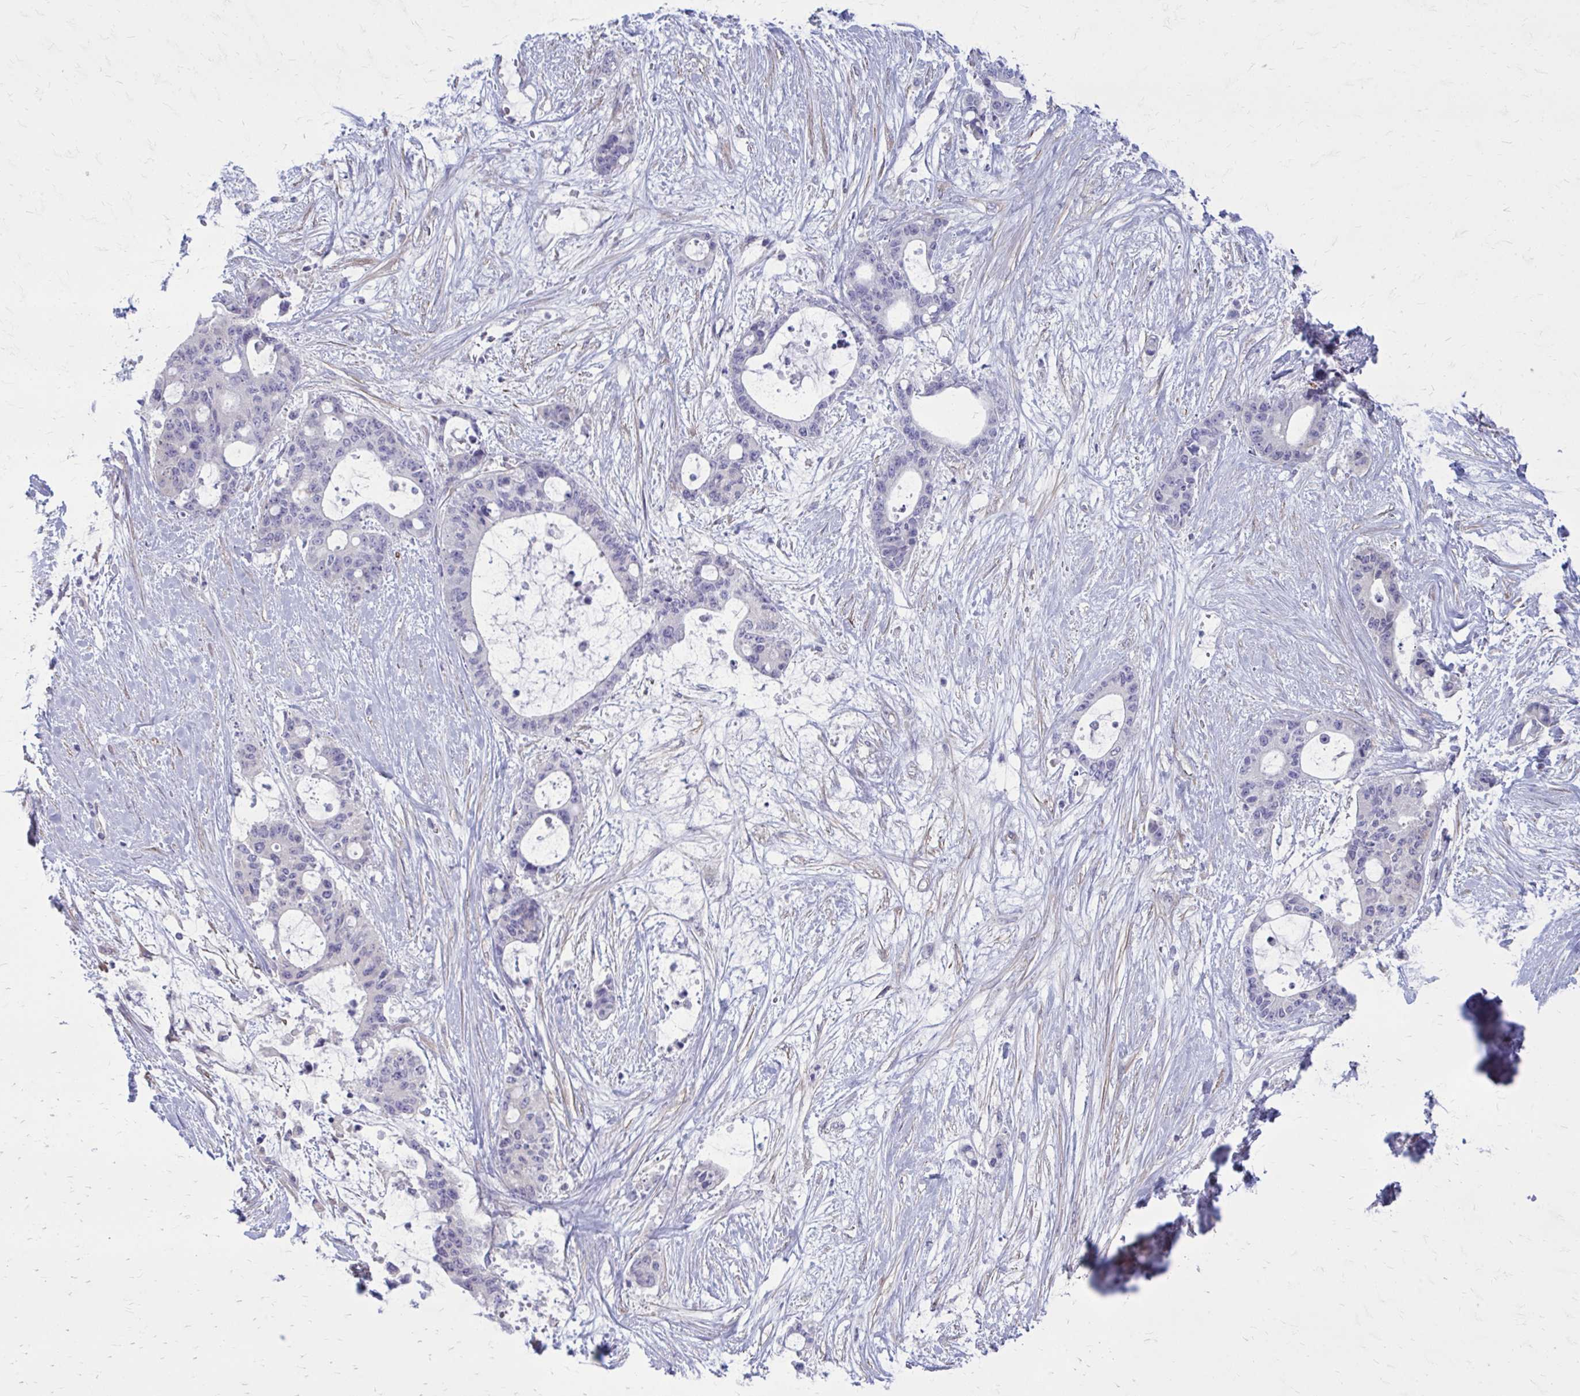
{"staining": {"intensity": "negative", "quantity": "none", "location": "none"}, "tissue": "liver cancer", "cell_type": "Tumor cells", "image_type": "cancer", "snomed": [{"axis": "morphology", "description": "Normal tissue, NOS"}, {"axis": "morphology", "description": "Cholangiocarcinoma"}, {"axis": "topography", "description": "Liver"}, {"axis": "topography", "description": "Peripheral nerve tissue"}], "caption": "High power microscopy image of an immunohistochemistry (IHC) histopathology image of liver cholangiocarcinoma, revealing no significant expression in tumor cells.", "gene": "GIGYF2", "patient": {"sex": "female", "age": 73}}